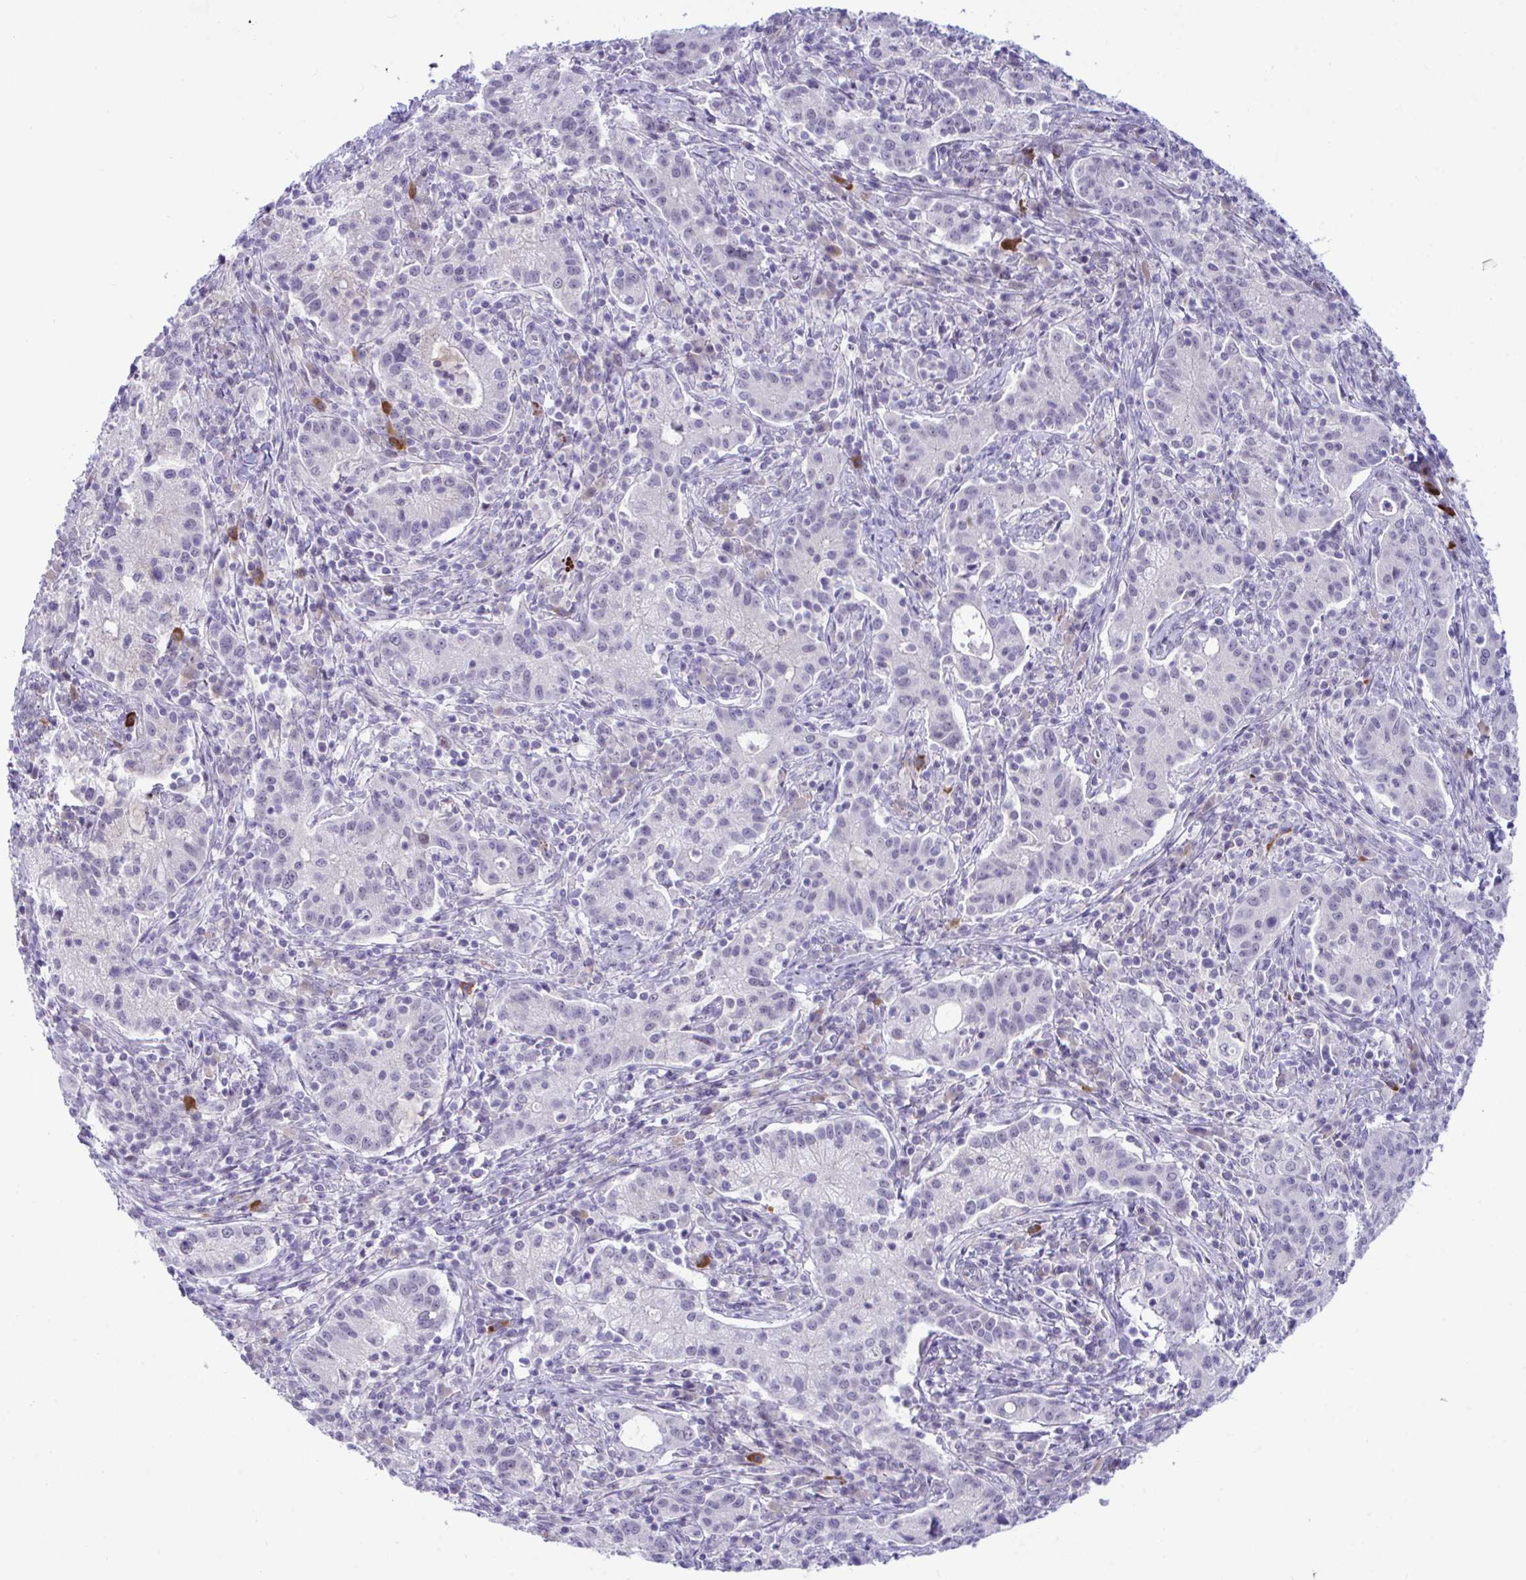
{"staining": {"intensity": "negative", "quantity": "none", "location": "none"}, "tissue": "cervical cancer", "cell_type": "Tumor cells", "image_type": "cancer", "snomed": [{"axis": "morphology", "description": "Normal tissue, NOS"}, {"axis": "morphology", "description": "Adenocarcinoma, NOS"}, {"axis": "topography", "description": "Cervix"}], "caption": "DAB (3,3'-diaminobenzidine) immunohistochemical staining of cervical cancer displays no significant expression in tumor cells.", "gene": "USP35", "patient": {"sex": "female", "age": 44}}